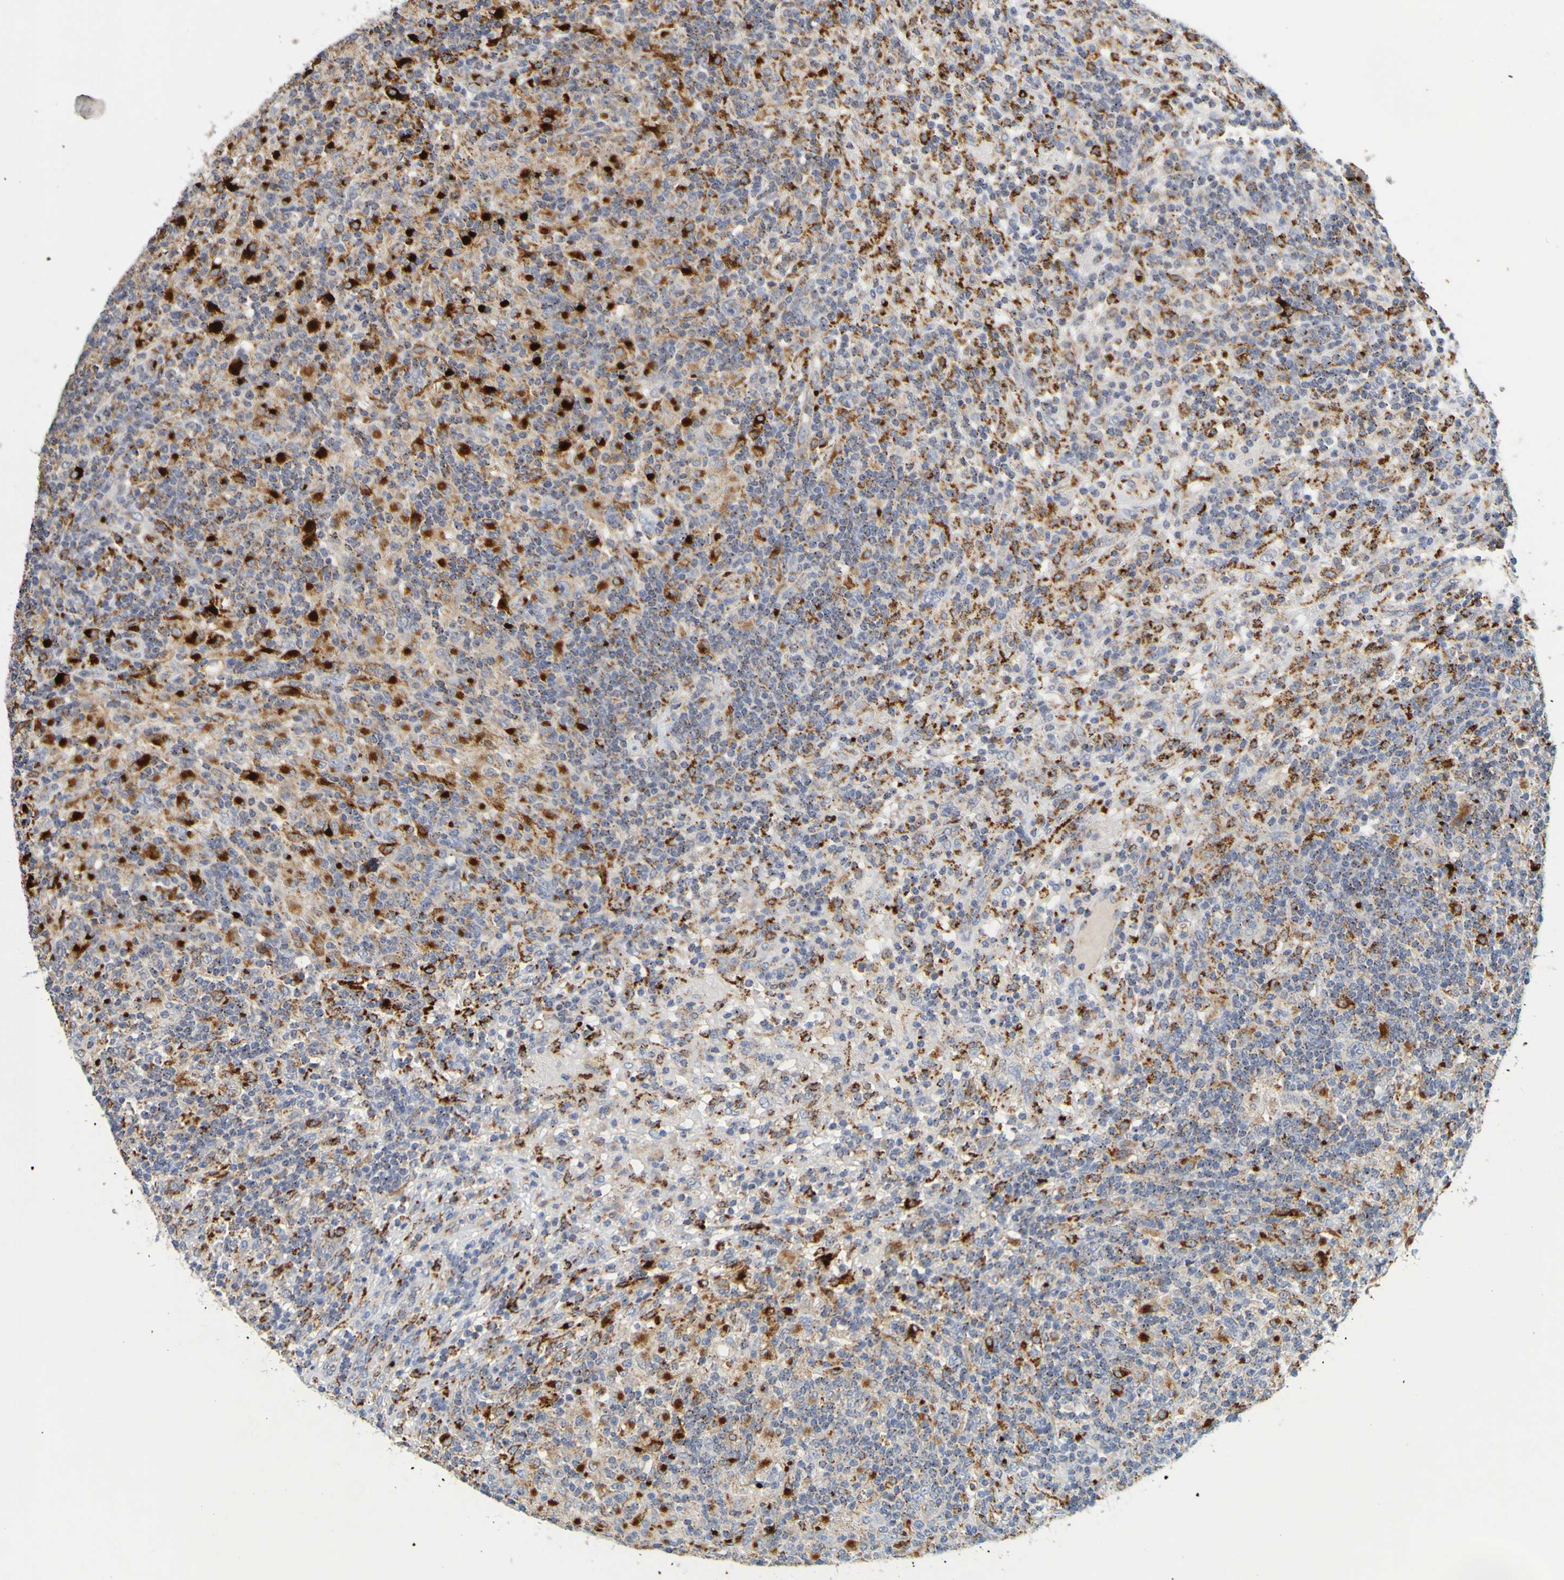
{"staining": {"intensity": "moderate", "quantity": "<25%", "location": "cytoplasmic/membranous"}, "tissue": "lymphoma", "cell_type": "Tumor cells", "image_type": "cancer", "snomed": [{"axis": "morphology", "description": "Hodgkin's disease, NOS"}, {"axis": "topography", "description": "Lymph node"}], "caption": "Lymphoma stained for a protein exhibits moderate cytoplasmic/membranous positivity in tumor cells.", "gene": "TPH1", "patient": {"sex": "male", "age": 70}}